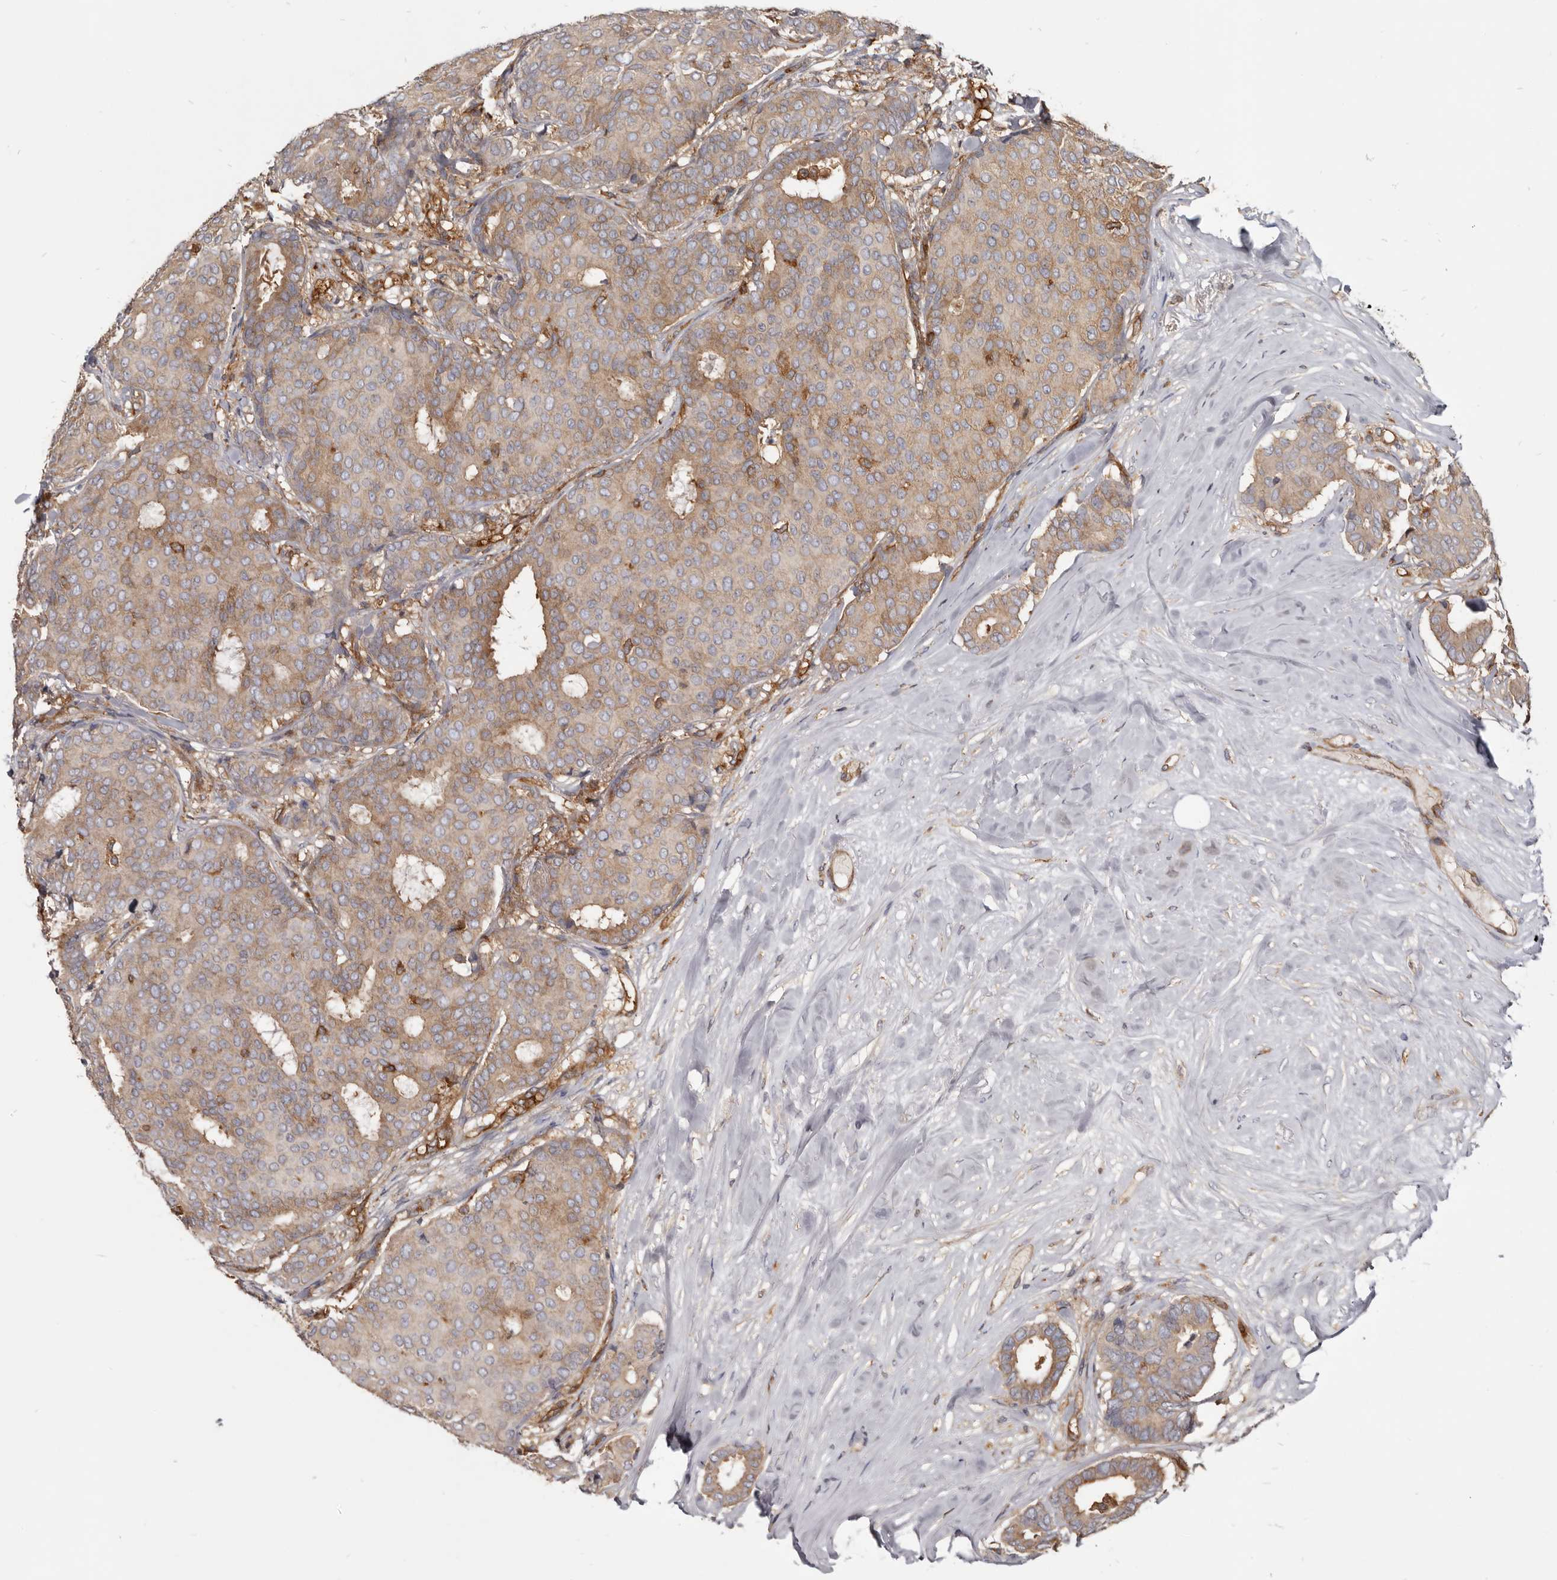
{"staining": {"intensity": "moderate", "quantity": ">75%", "location": "cytoplasmic/membranous"}, "tissue": "breast cancer", "cell_type": "Tumor cells", "image_type": "cancer", "snomed": [{"axis": "morphology", "description": "Duct carcinoma"}, {"axis": "topography", "description": "Breast"}], "caption": "Breast cancer (infiltrating ductal carcinoma) tissue reveals moderate cytoplasmic/membranous expression in approximately >75% of tumor cells", "gene": "CBL", "patient": {"sex": "female", "age": 75}}